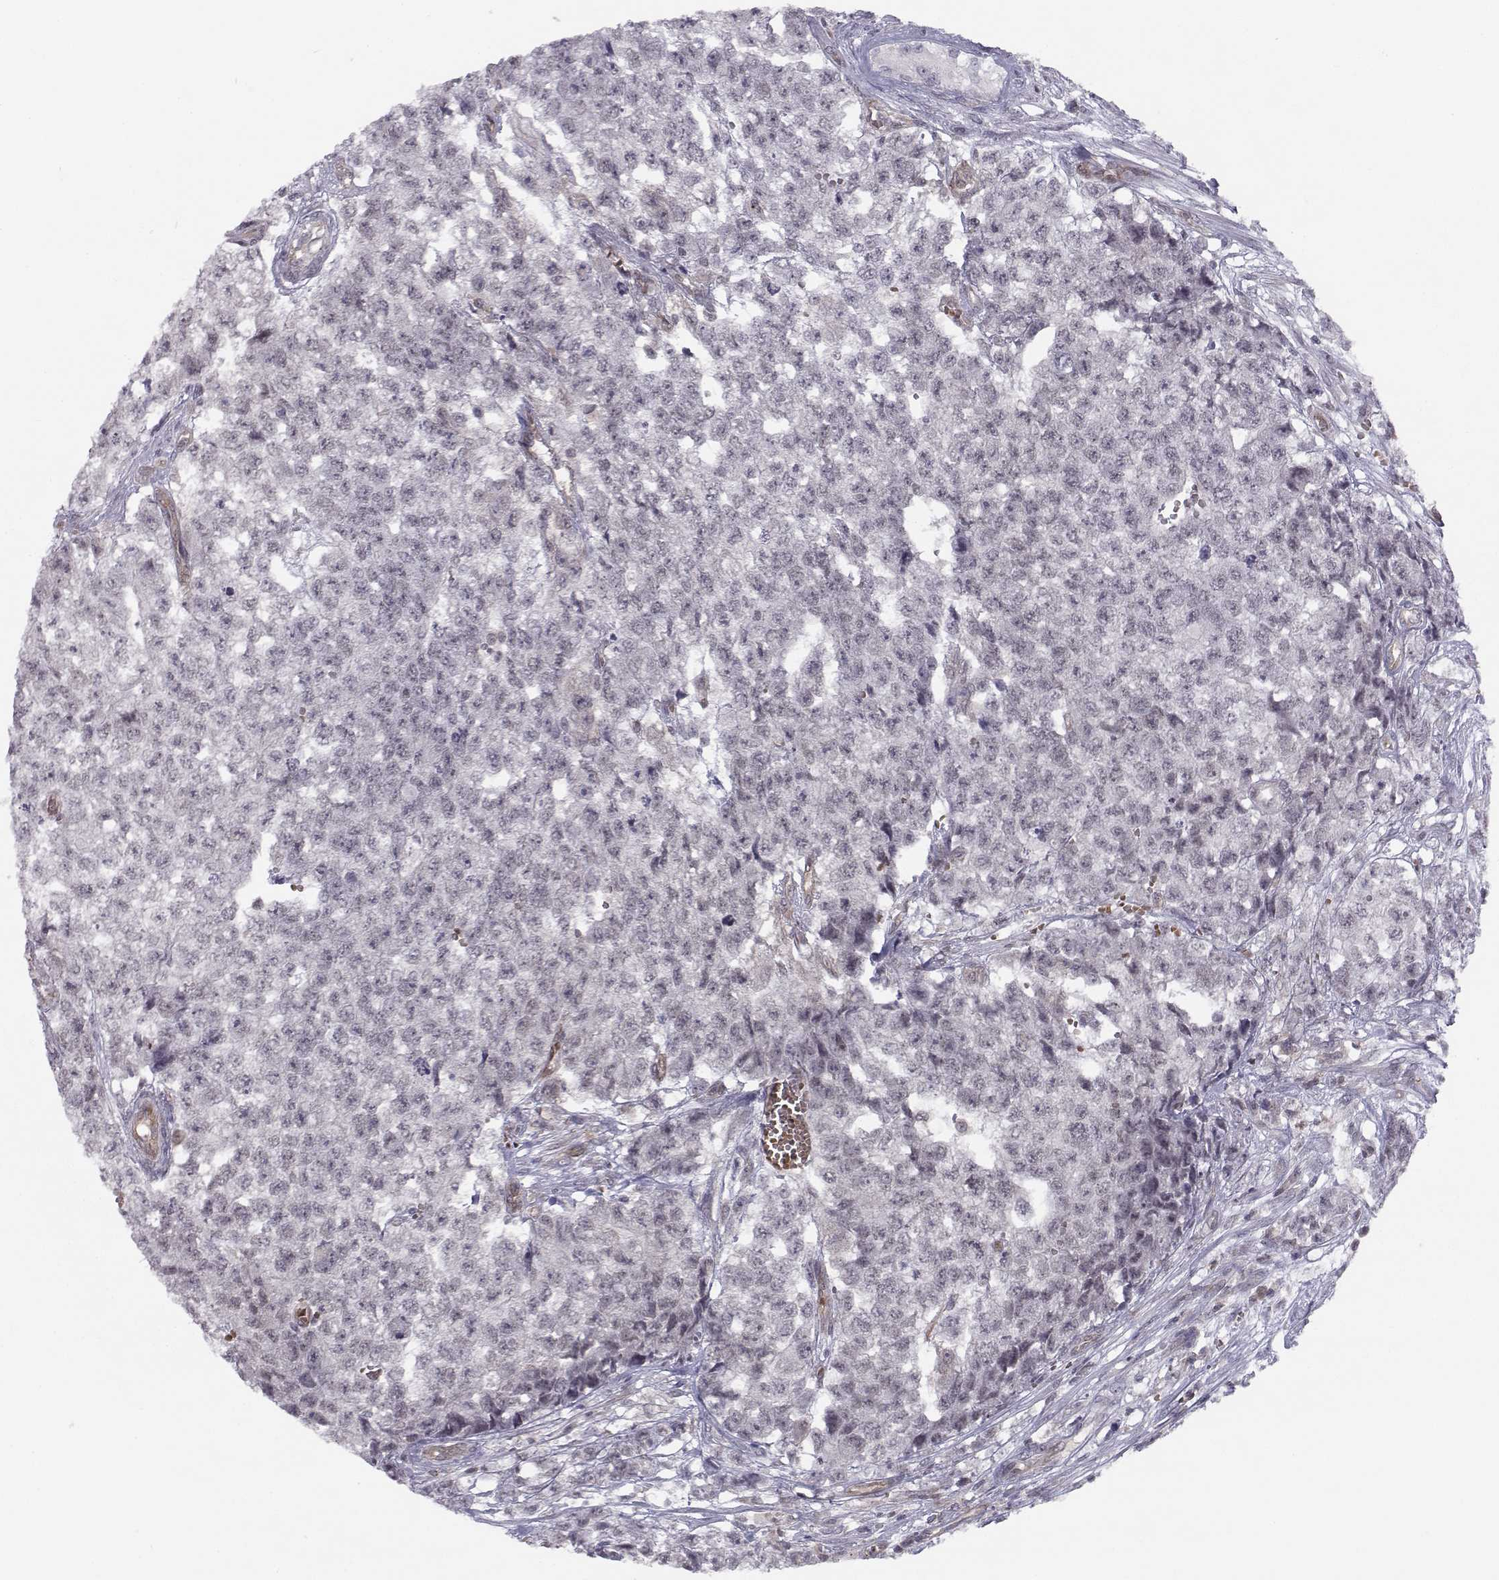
{"staining": {"intensity": "negative", "quantity": "none", "location": "none"}, "tissue": "testis cancer", "cell_type": "Tumor cells", "image_type": "cancer", "snomed": [{"axis": "morphology", "description": "Seminoma, NOS"}, {"axis": "morphology", "description": "Carcinoma, Embryonal, NOS"}, {"axis": "topography", "description": "Testis"}], "caption": "Immunohistochemistry image of neoplastic tissue: embryonal carcinoma (testis) stained with DAB shows no significant protein staining in tumor cells.", "gene": "KIF13B", "patient": {"sex": "male", "age": 22}}